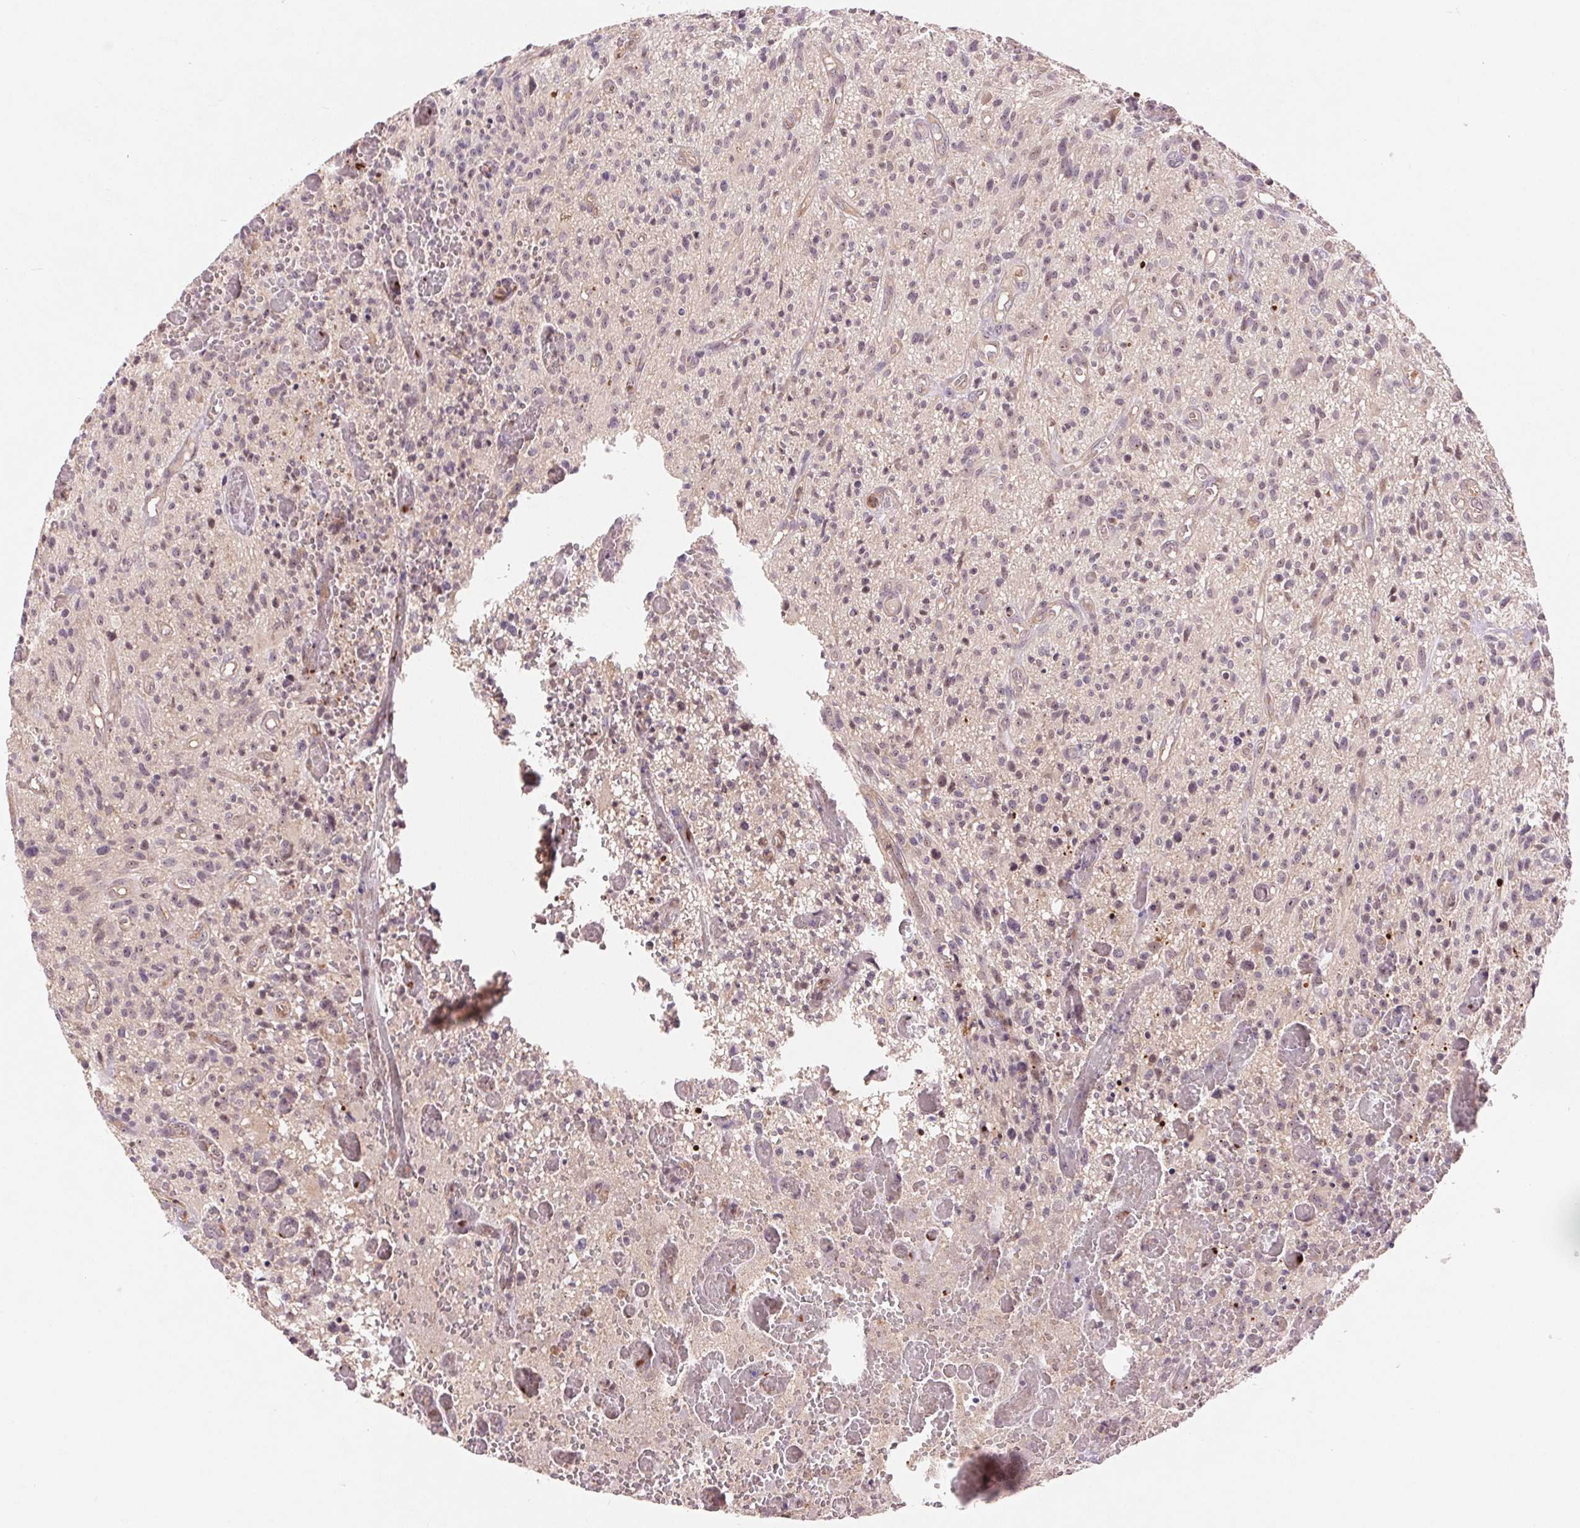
{"staining": {"intensity": "negative", "quantity": "none", "location": "none"}, "tissue": "glioma", "cell_type": "Tumor cells", "image_type": "cancer", "snomed": [{"axis": "morphology", "description": "Glioma, malignant, High grade"}, {"axis": "topography", "description": "Brain"}], "caption": "Tumor cells are negative for brown protein staining in glioma. (Stains: DAB immunohistochemistry (IHC) with hematoxylin counter stain, Microscopy: brightfield microscopy at high magnification).", "gene": "RANBP3L", "patient": {"sex": "male", "age": 75}}